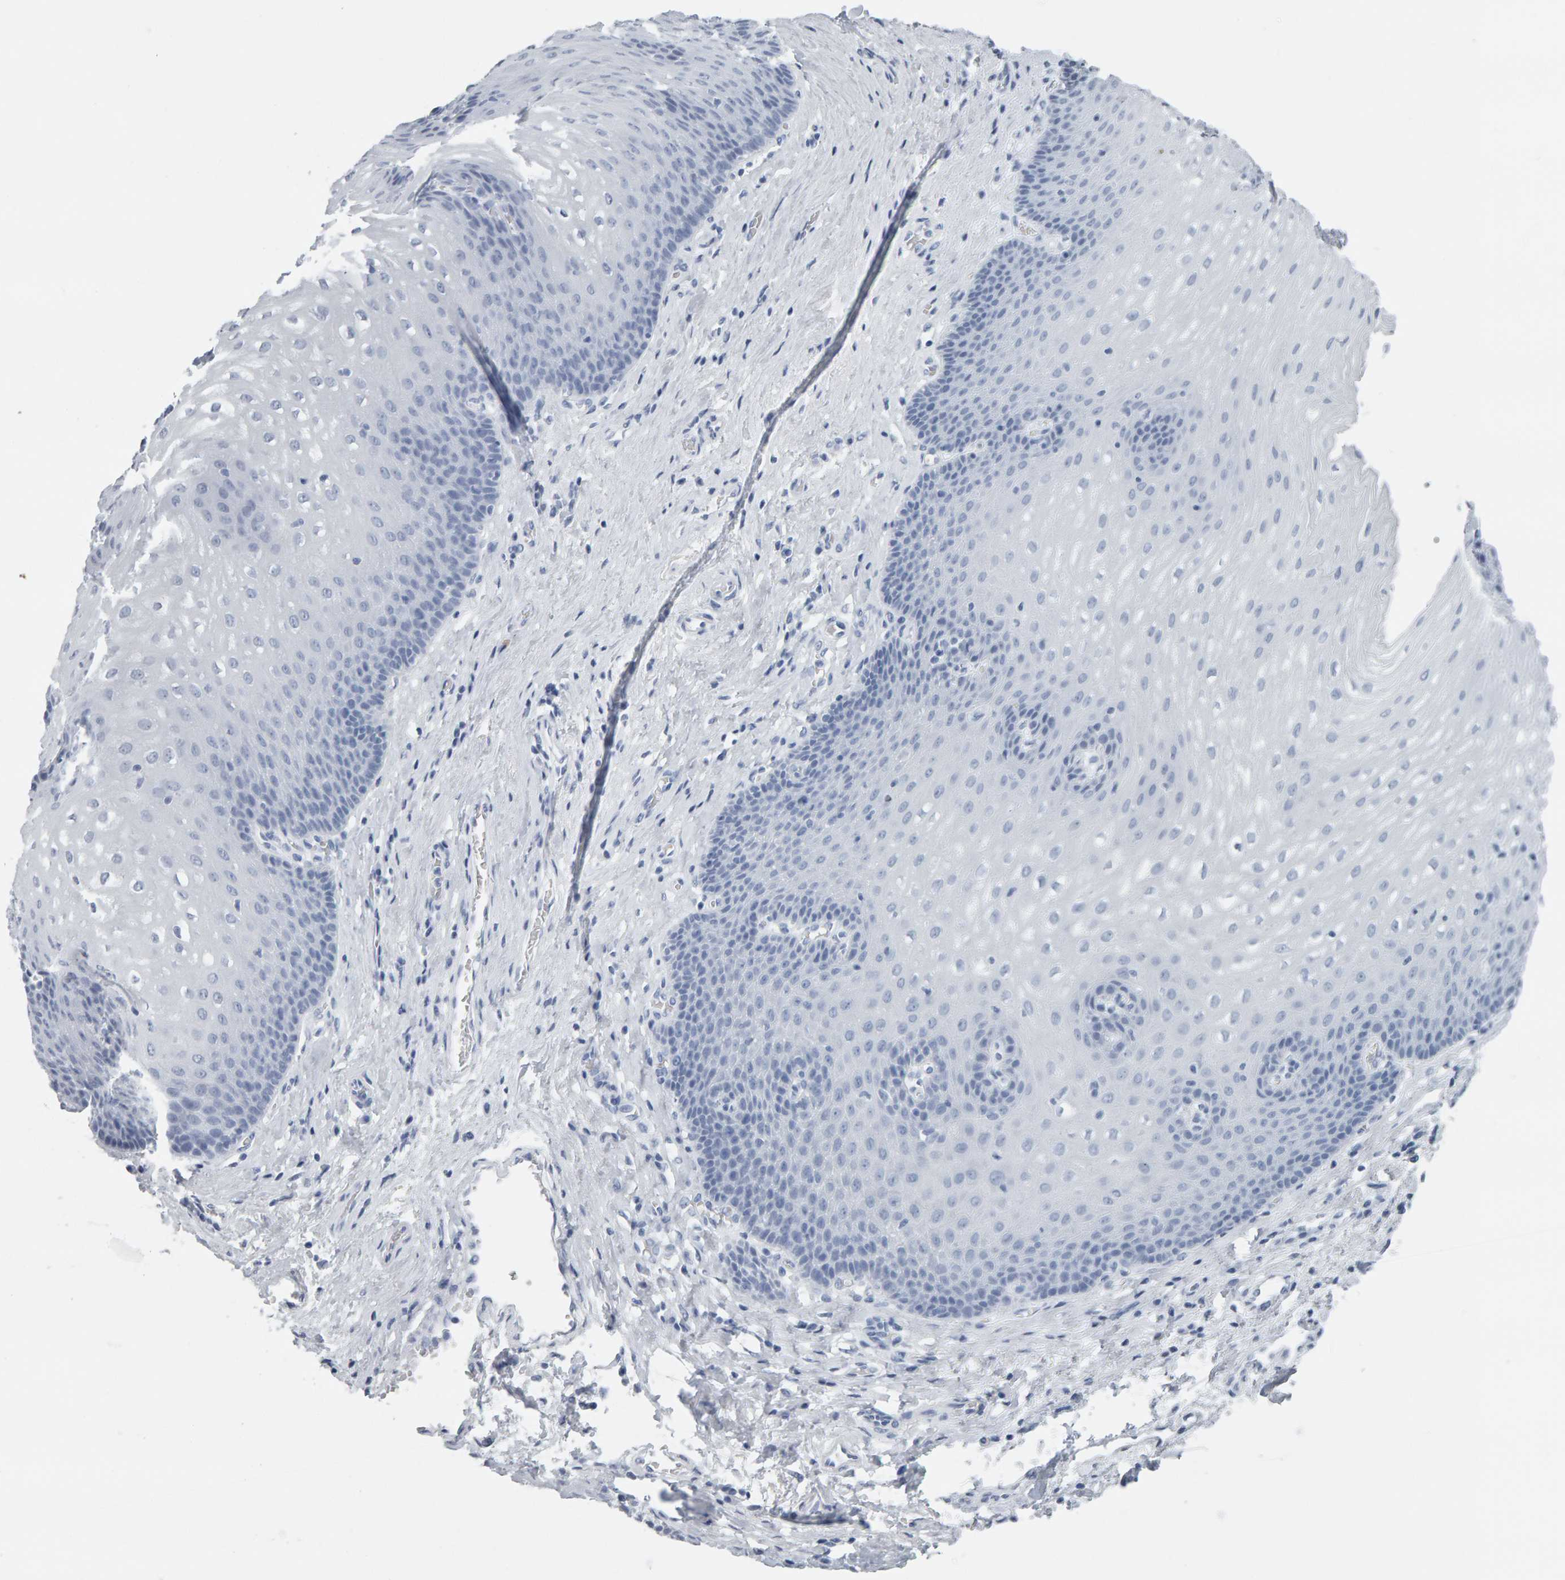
{"staining": {"intensity": "negative", "quantity": "none", "location": "none"}, "tissue": "esophagus", "cell_type": "Squamous epithelial cells", "image_type": "normal", "snomed": [{"axis": "morphology", "description": "Normal tissue, NOS"}, {"axis": "topography", "description": "Esophagus"}], "caption": "IHC of benign esophagus shows no staining in squamous epithelial cells. (Immunohistochemistry, brightfield microscopy, high magnification).", "gene": "SPACA3", "patient": {"sex": "male", "age": 48}}